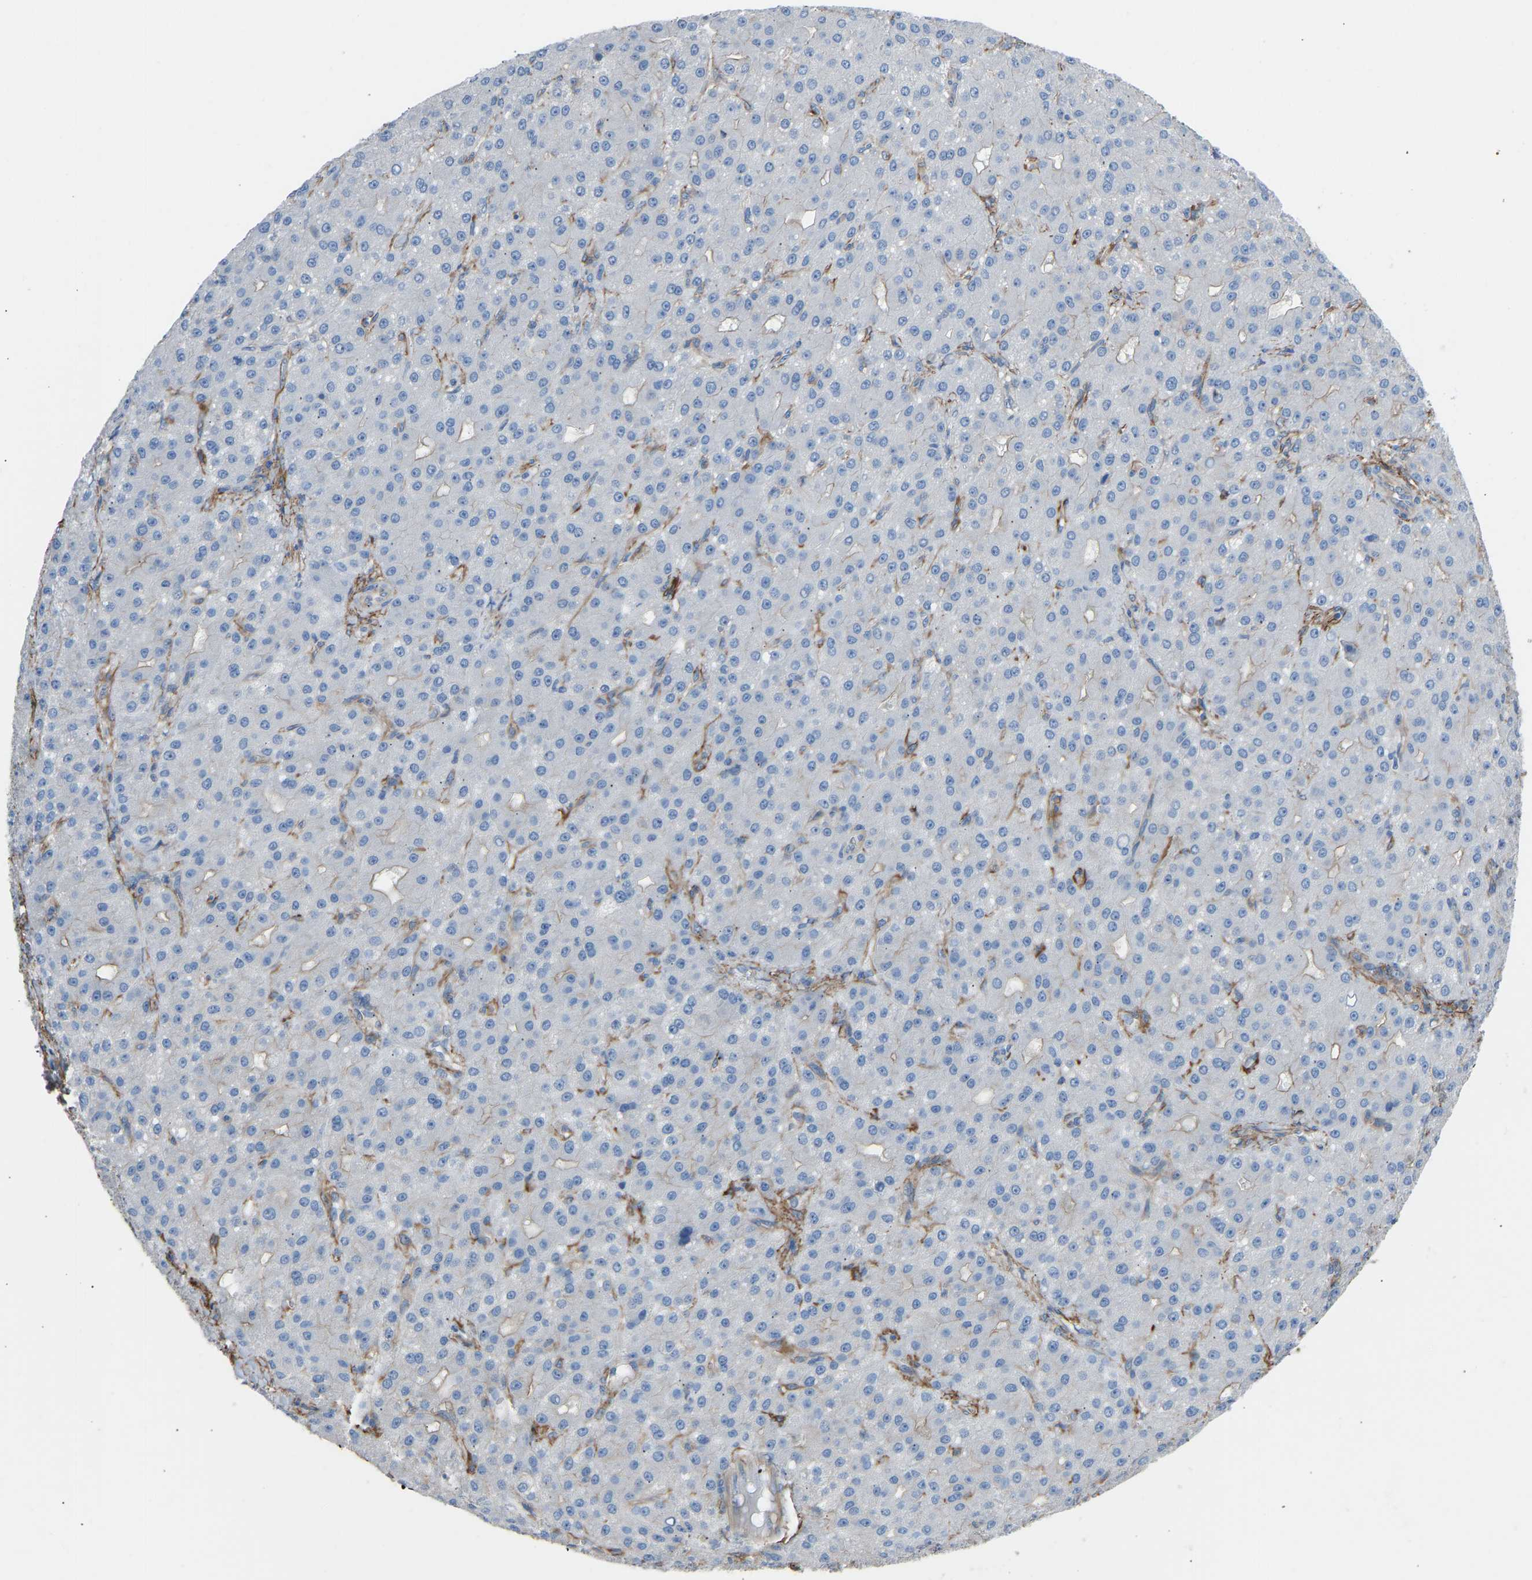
{"staining": {"intensity": "negative", "quantity": "none", "location": "none"}, "tissue": "liver cancer", "cell_type": "Tumor cells", "image_type": "cancer", "snomed": [{"axis": "morphology", "description": "Carcinoma, Hepatocellular, NOS"}, {"axis": "topography", "description": "Liver"}], "caption": "A high-resolution histopathology image shows immunohistochemistry (IHC) staining of liver hepatocellular carcinoma, which exhibits no significant staining in tumor cells.", "gene": "MYH10", "patient": {"sex": "male", "age": 67}}